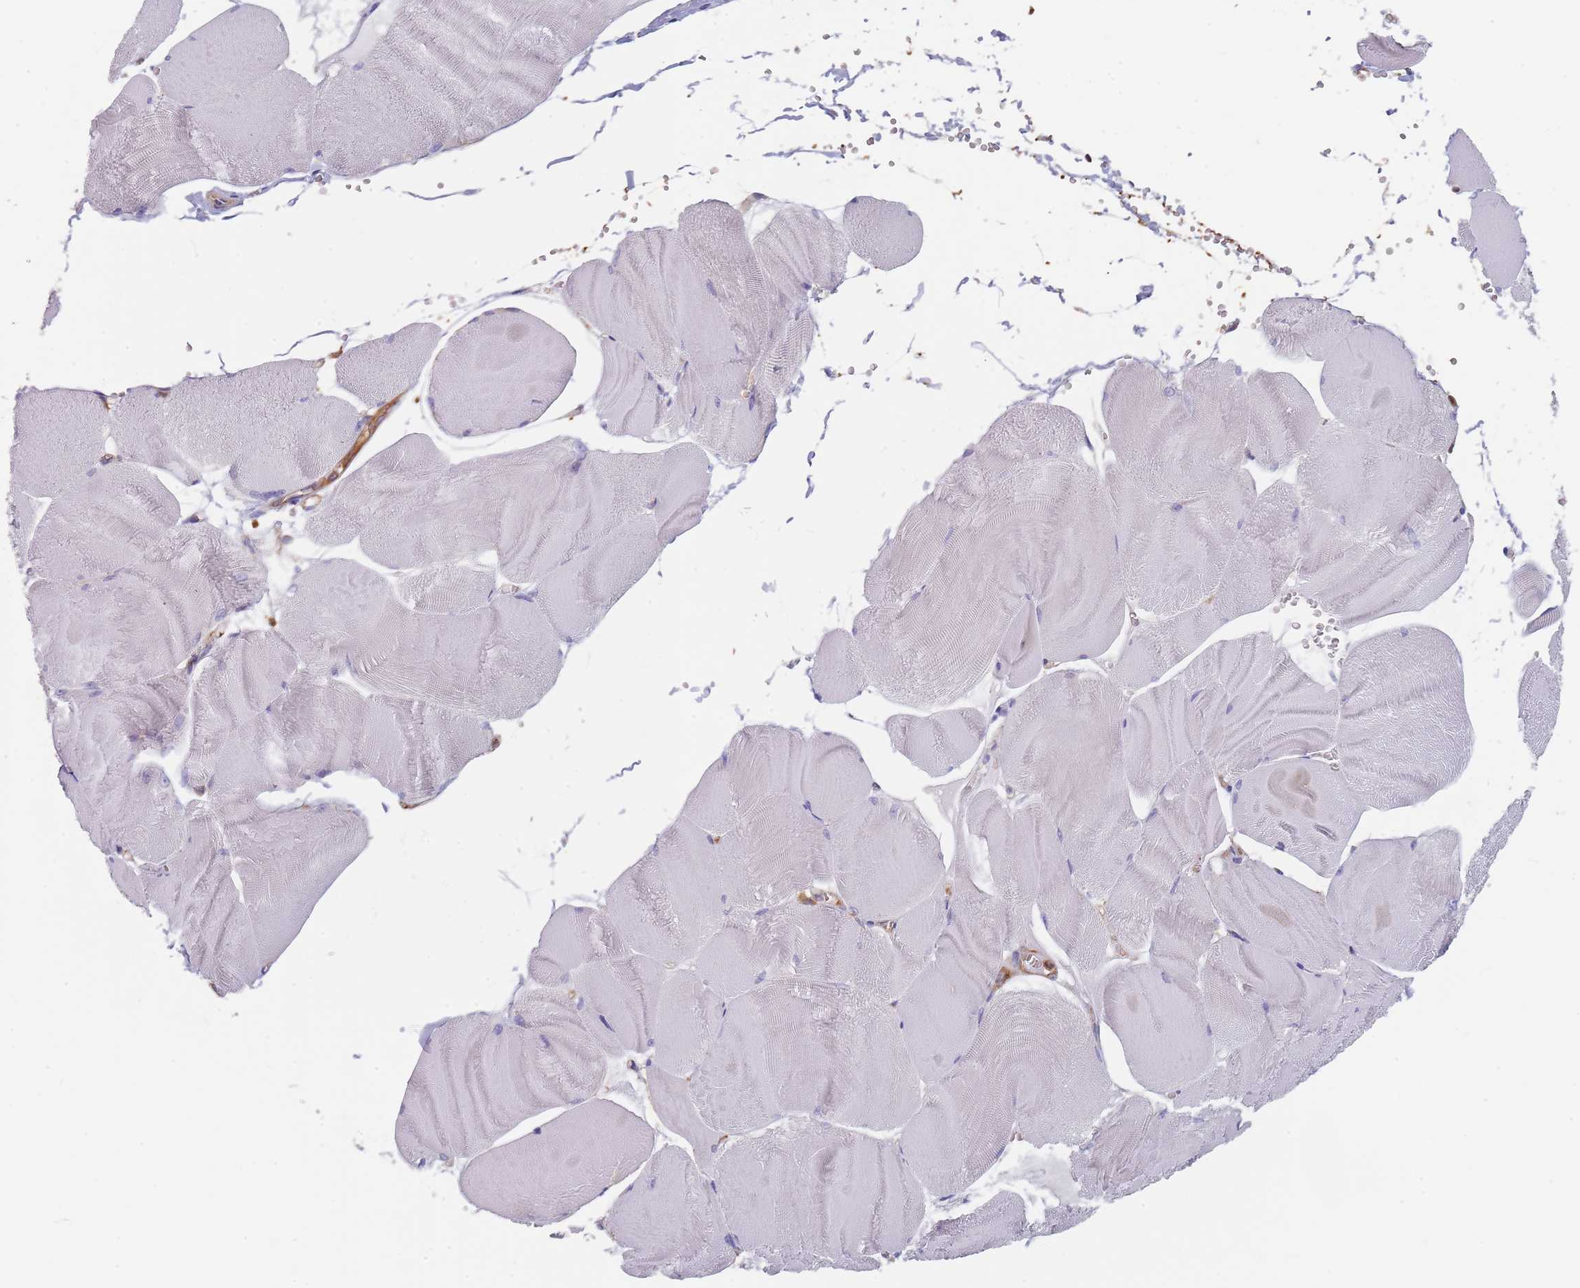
{"staining": {"intensity": "negative", "quantity": "none", "location": "none"}, "tissue": "skeletal muscle", "cell_type": "Myocytes", "image_type": "normal", "snomed": [{"axis": "morphology", "description": "Normal tissue, NOS"}, {"axis": "morphology", "description": "Basal cell carcinoma"}, {"axis": "topography", "description": "Skeletal muscle"}], "caption": "IHC of benign skeletal muscle displays no staining in myocytes.", "gene": "DCUN1D3", "patient": {"sex": "female", "age": 64}}